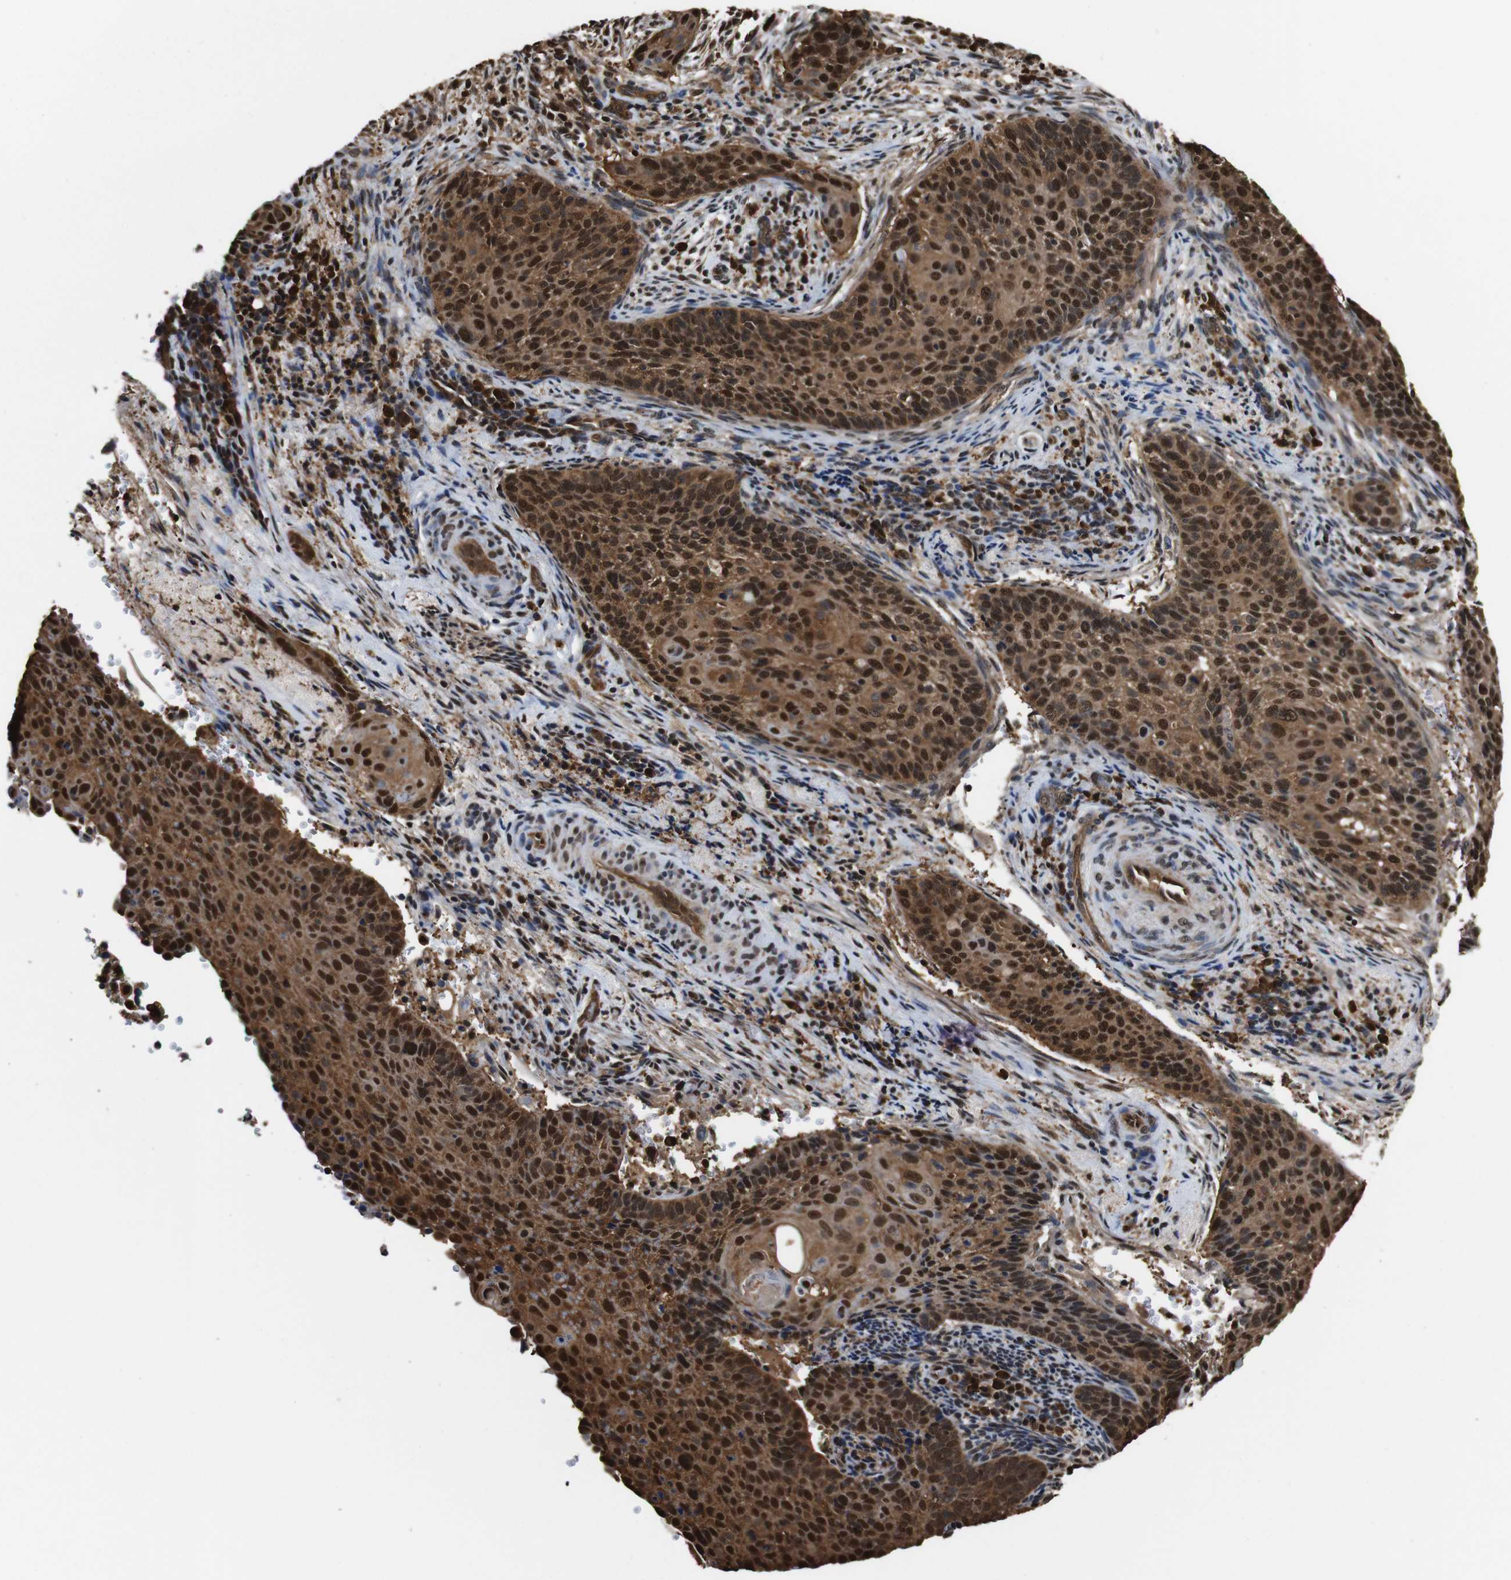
{"staining": {"intensity": "strong", "quantity": ">75%", "location": "cytoplasmic/membranous,nuclear"}, "tissue": "cervical cancer", "cell_type": "Tumor cells", "image_type": "cancer", "snomed": [{"axis": "morphology", "description": "Squamous cell carcinoma, NOS"}, {"axis": "topography", "description": "Cervix"}], "caption": "Tumor cells reveal high levels of strong cytoplasmic/membranous and nuclear expression in about >75% of cells in human cervical cancer.", "gene": "VCP", "patient": {"sex": "female", "age": 33}}